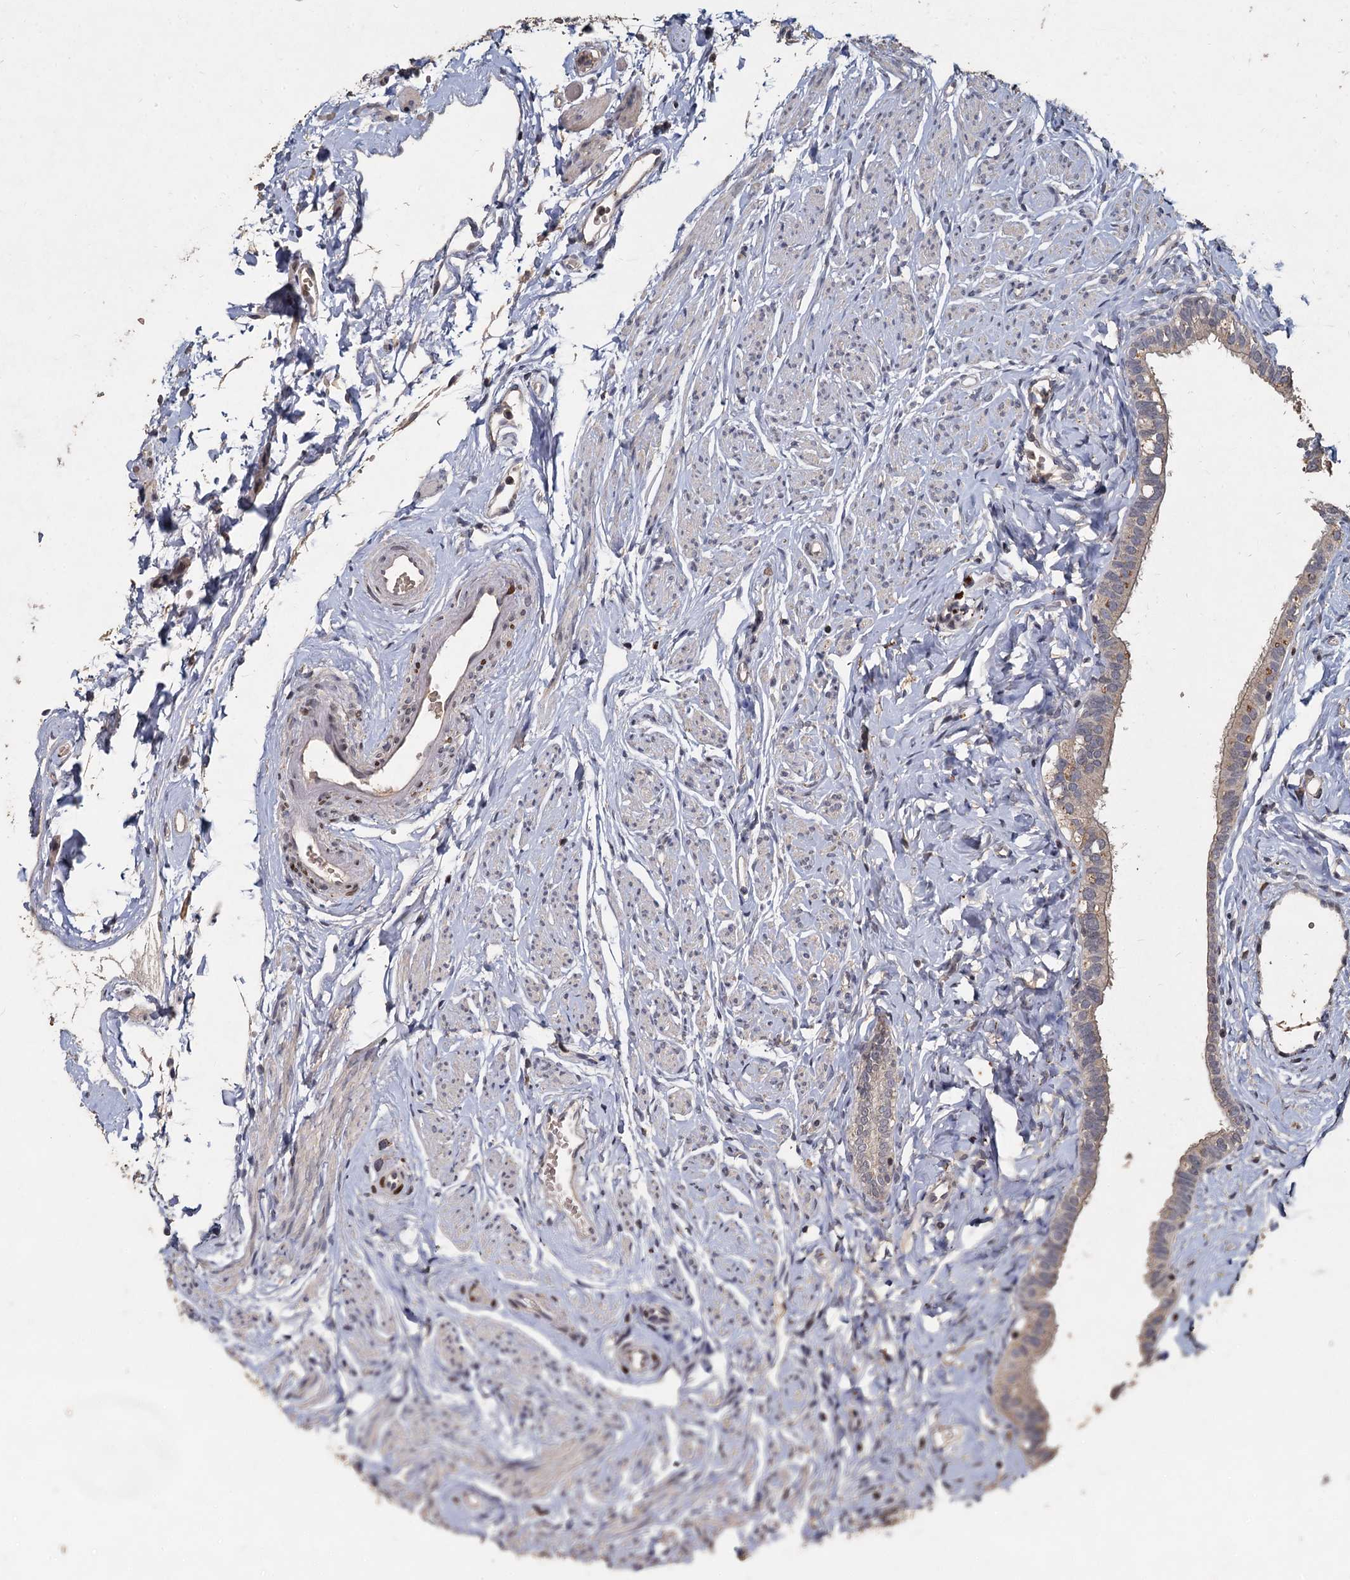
{"staining": {"intensity": "weak", "quantity": "<25%", "location": "cytoplasmic/membranous"}, "tissue": "fallopian tube", "cell_type": "Glandular cells", "image_type": "normal", "snomed": [{"axis": "morphology", "description": "Normal tissue, NOS"}, {"axis": "topography", "description": "Fallopian tube"}], "caption": "An image of human fallopian tube is negative for staining in glandular cells. (DAB (3,3'-diaminobenzidine) IHC, high magnification).", "gene": "CCDC61", "patient": {"sex": "female", "age": 66}}